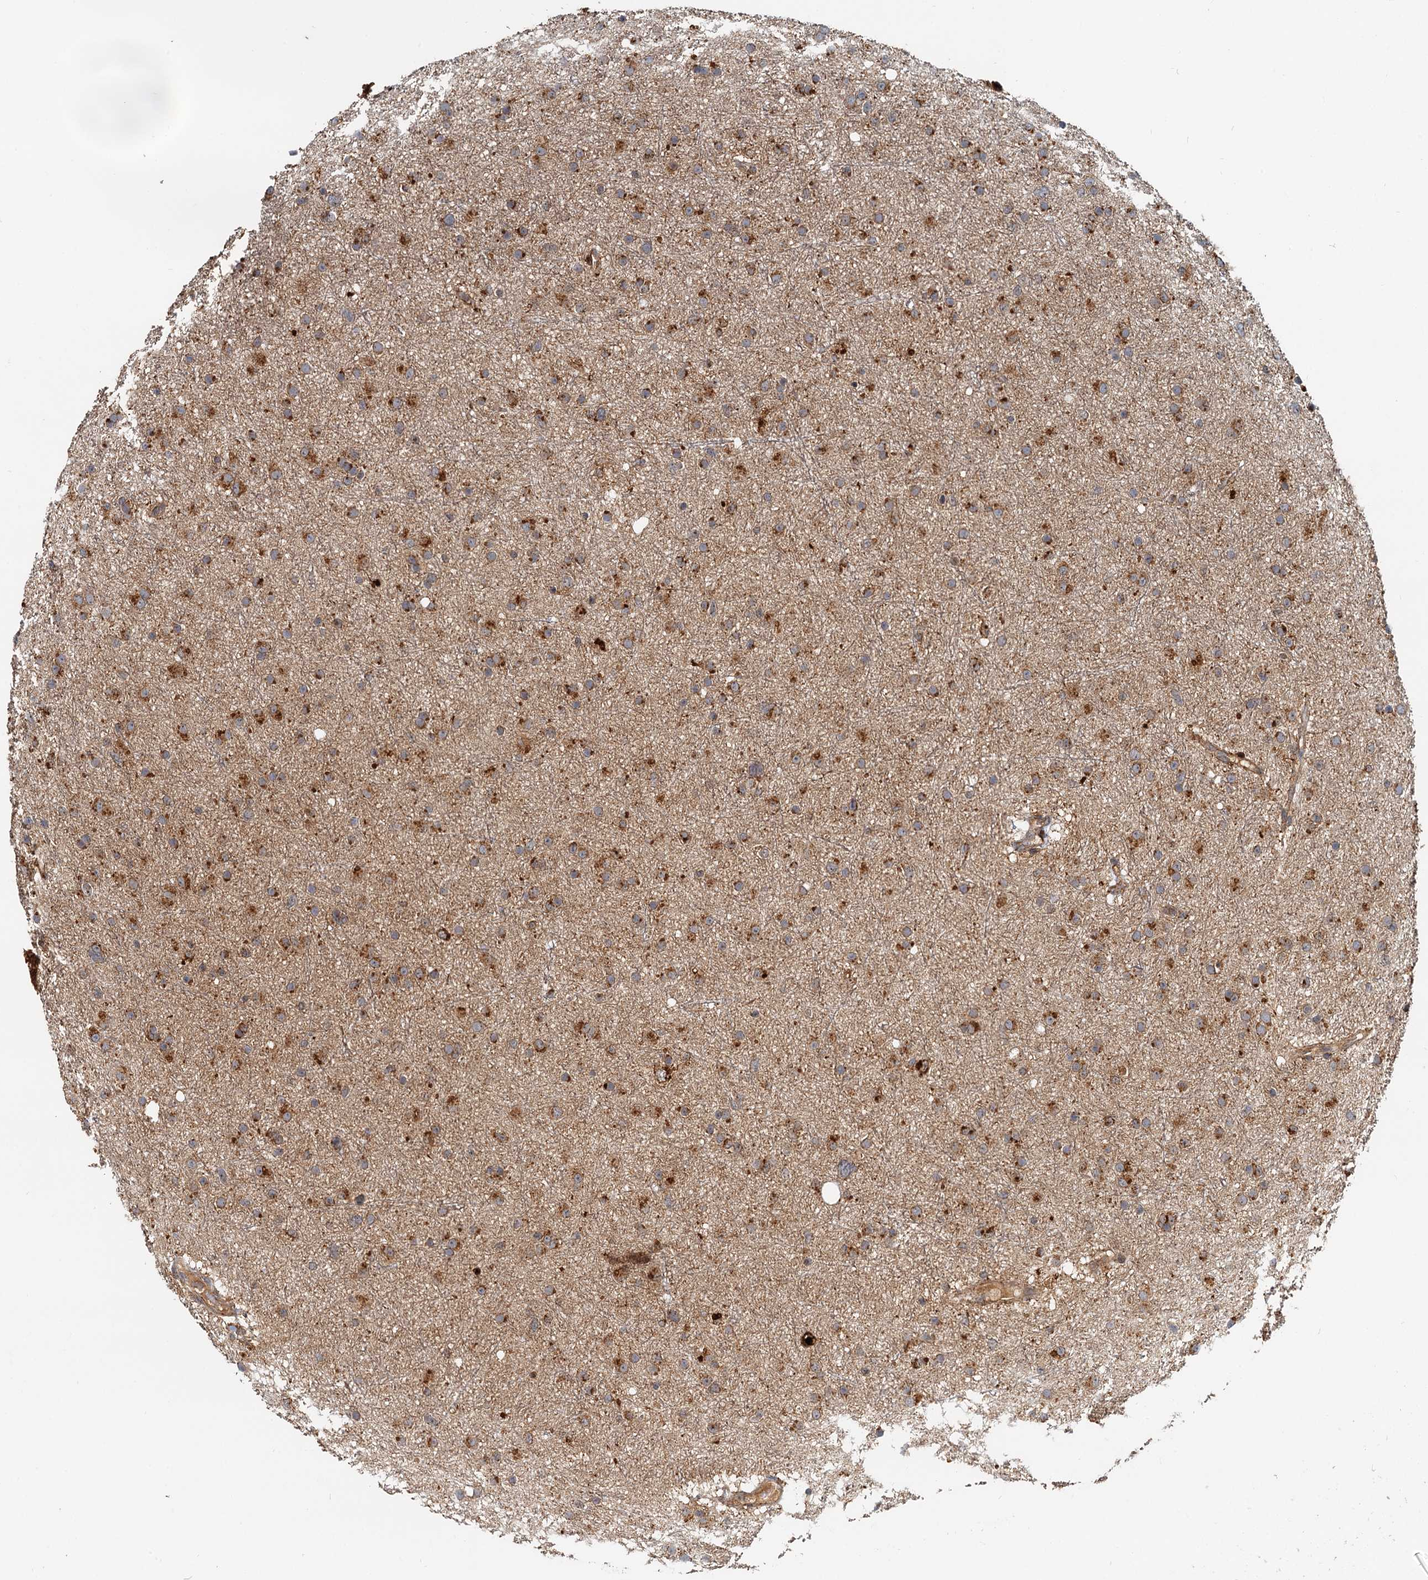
{"staining": {"intensity": "moderate", "quantity": ">75%", "location": "cytoplasmic/membranous"}, "tissue": "glioma", "cell_type": "Tumor cells", "image_type": "cancer", "snomed": [{"axis": "morphology", "description": "Glioma, malignant, Low grade"}, {"axis": "topography", "description": "Cerebral cortex"}], "caption": "The image shows a brown stain indicating the presence of a protein in the cytoplasmic/membranous of tumor cells in glioma. Nuclei are stained in blue.", "gene": "TOLLIP", "patient": {"sex": "female", "age": 39}}